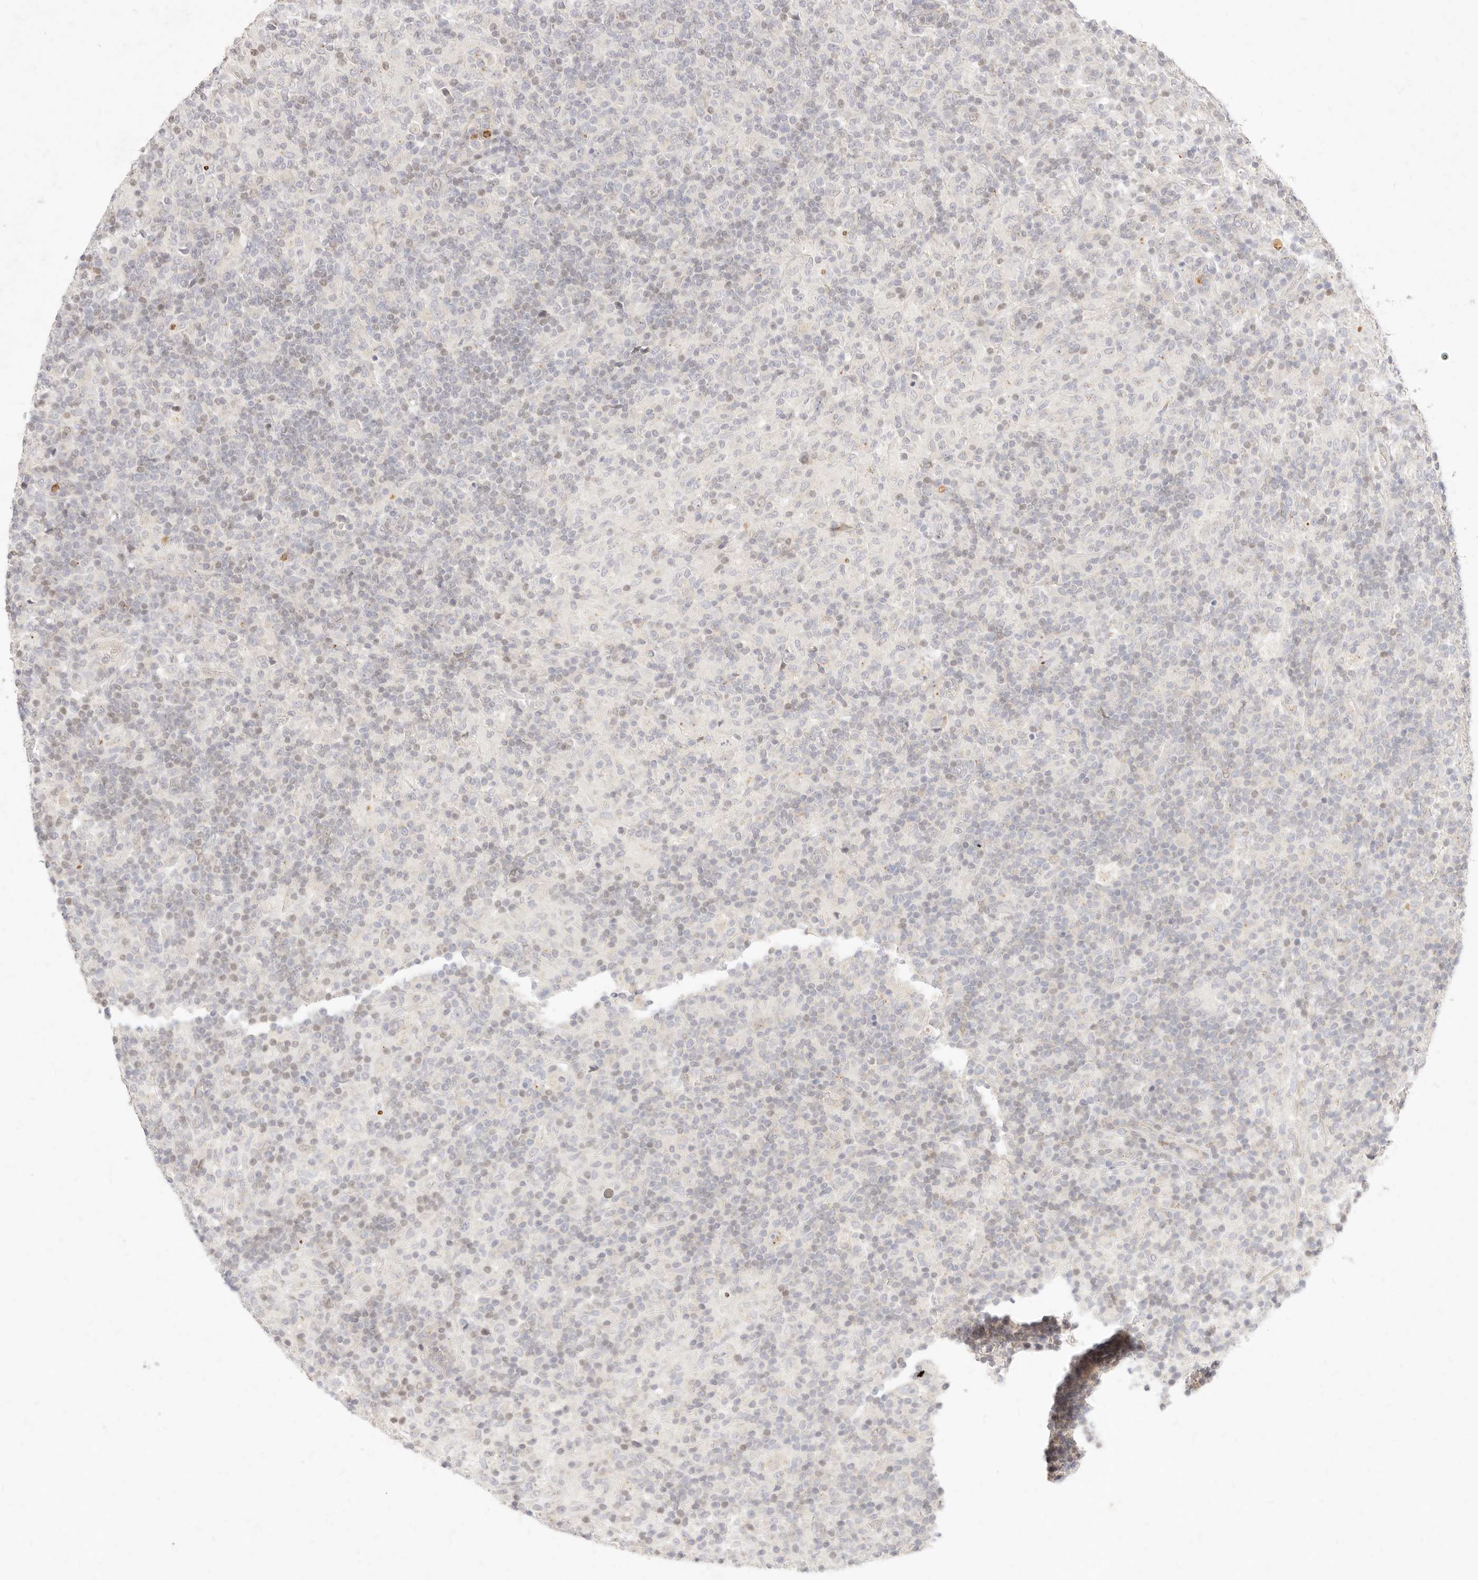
{"staining": {"intensity": "negative", "quantity": "none", "location": "none"}, "tissue": "lymphoma", "cell_type": "Tumor cells", "image_type": "cancer", "snomed": [{"axis": "morphology", "description": "Hodgkin's disease, NOS"}, {"axis": "topography", "description": "Lymph node"}], "caption": "There is no significant expression in tumor cells of Hodgkin's disease.", "gene": "ASCL3", "patient": {"sex": "male", "age": 70}}